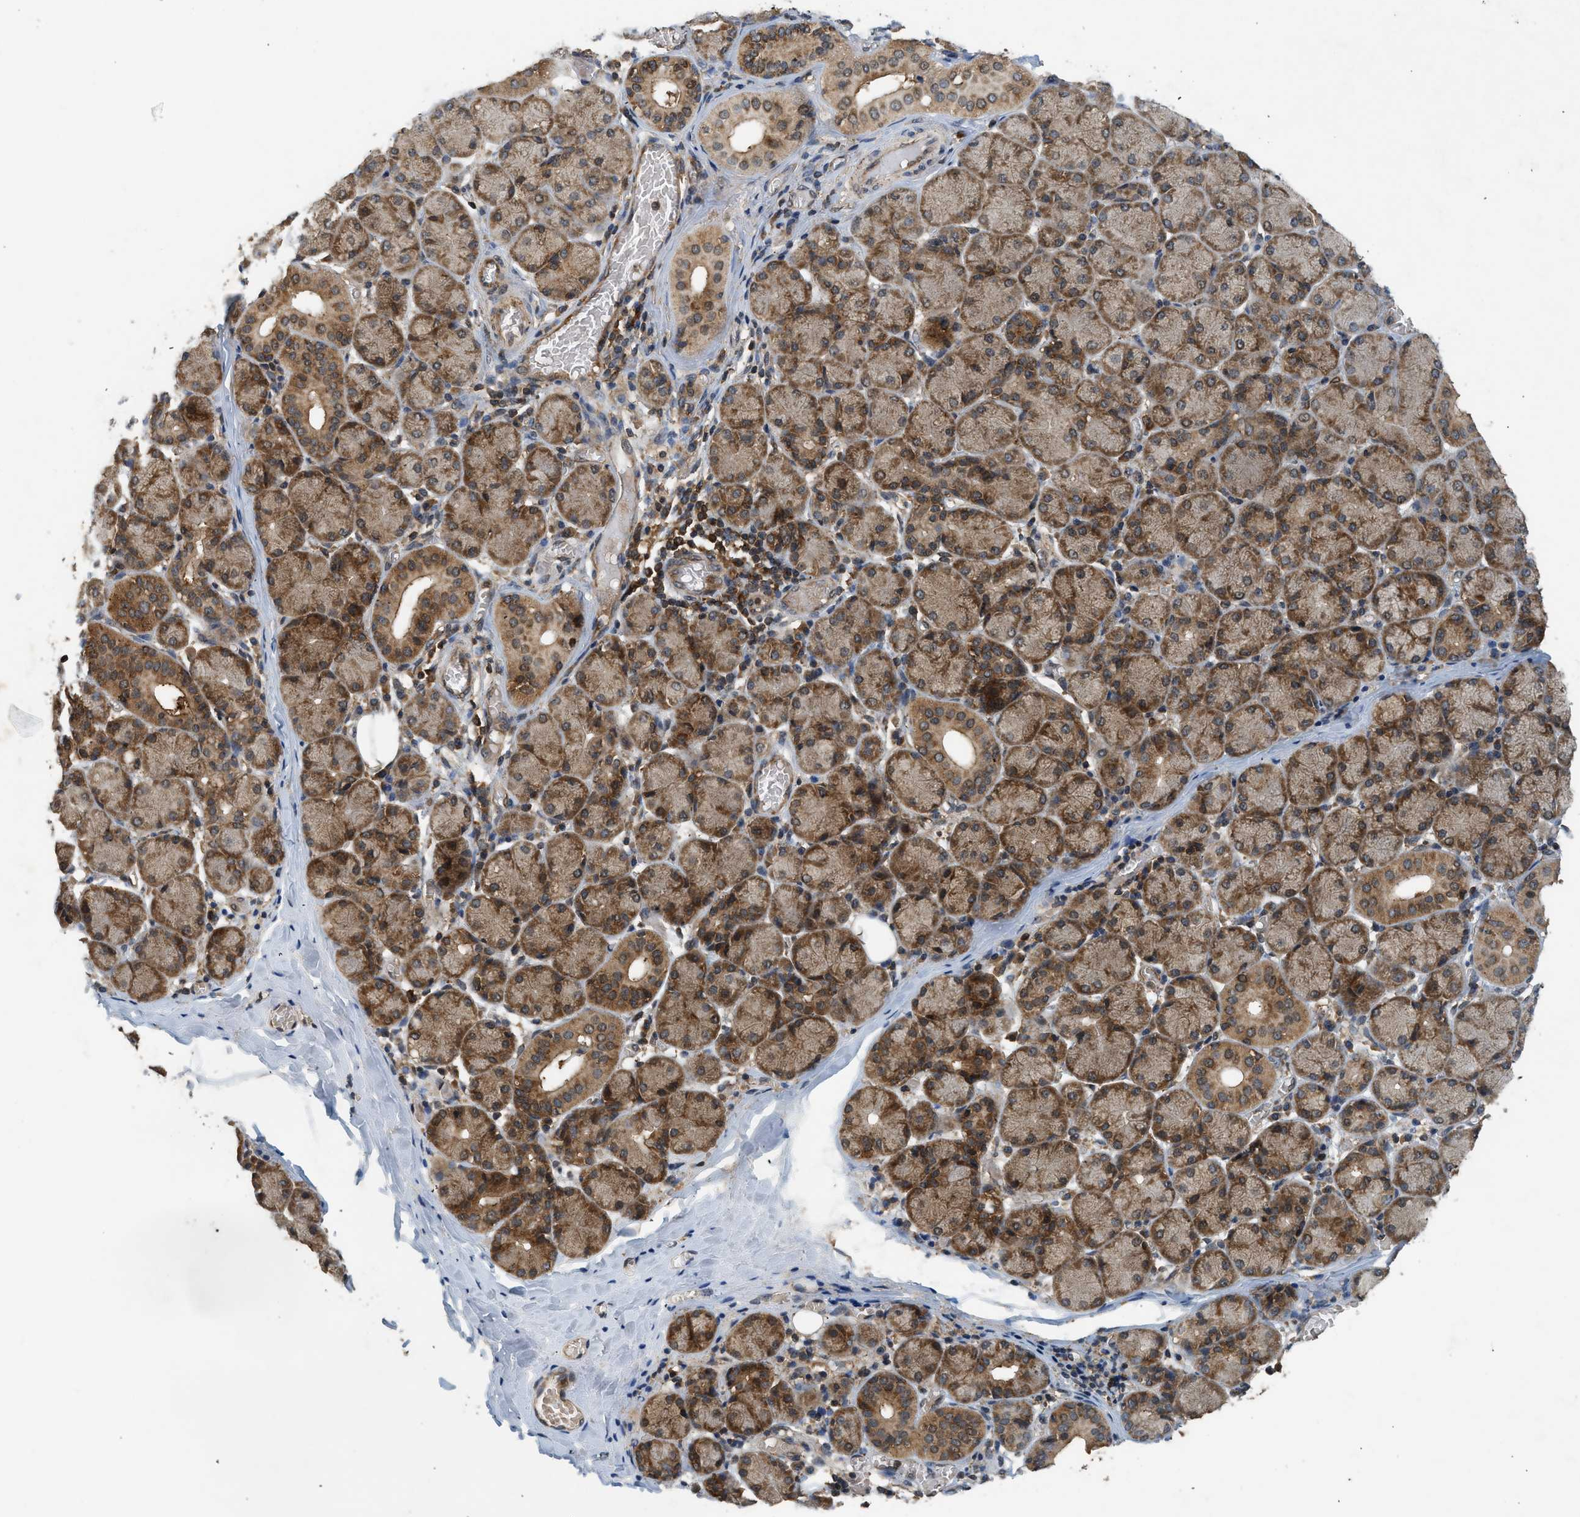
{"staining": {"intensity": "moderate", "quantity": "25%-75%", "location": "cytoplasmic/membranous"}, "tissue": "salivary gland", "cell_type": "Glandular cells", "image_type": "normal", "snomed": [{"axis": "morphology", "description": "Normal tissue, NOS"}, {"axis": "topography", "description": "Salivary gland"}], "caption": "Protein positivity by immunohistochemistry (IHC) exhibits moderate cytoplasmic/membranous positivity in approximately 25%-75% of glandular cells in benign salivary gland.", "gene": "OXSR1", "patient": {"sex": "female", "age": 24}}